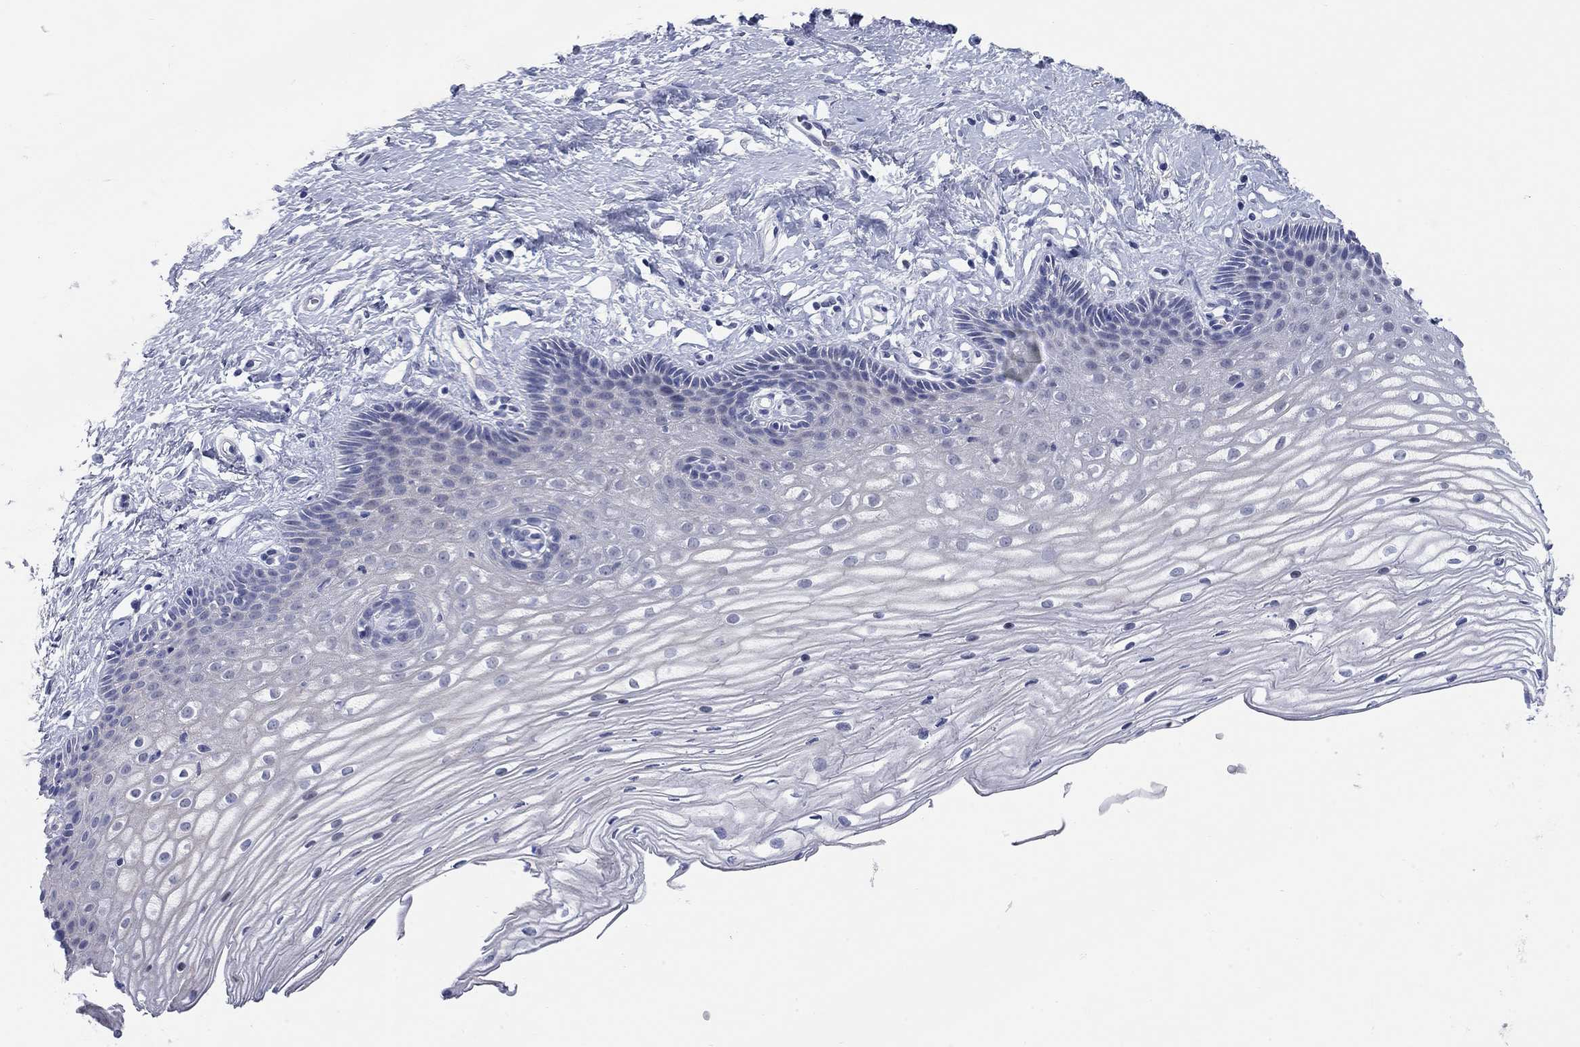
{"staining": {"intensity": "negative", "quantity": "none", "location": "none"}, "tissue": "cervix", "cell_type": "Glandular cells", "image_type": "normal", "snomed": [{"axis": "morphology", "description": "Normal tissue, NOS"}, {"axis": "topography", "description": "Cervix"}], "caption": "Immunohistochemistry of normal human cervix displays no expression in glandular cells. (Stains: DAB (3,3'-diaminobenzidine) immunohistochemistry (IHC) with hematoxylin counter stain, Microscopy: brightfield microscopy at high magnification).", "gene": "WASF3", "patient": {"sex": "female", "age": 40}}